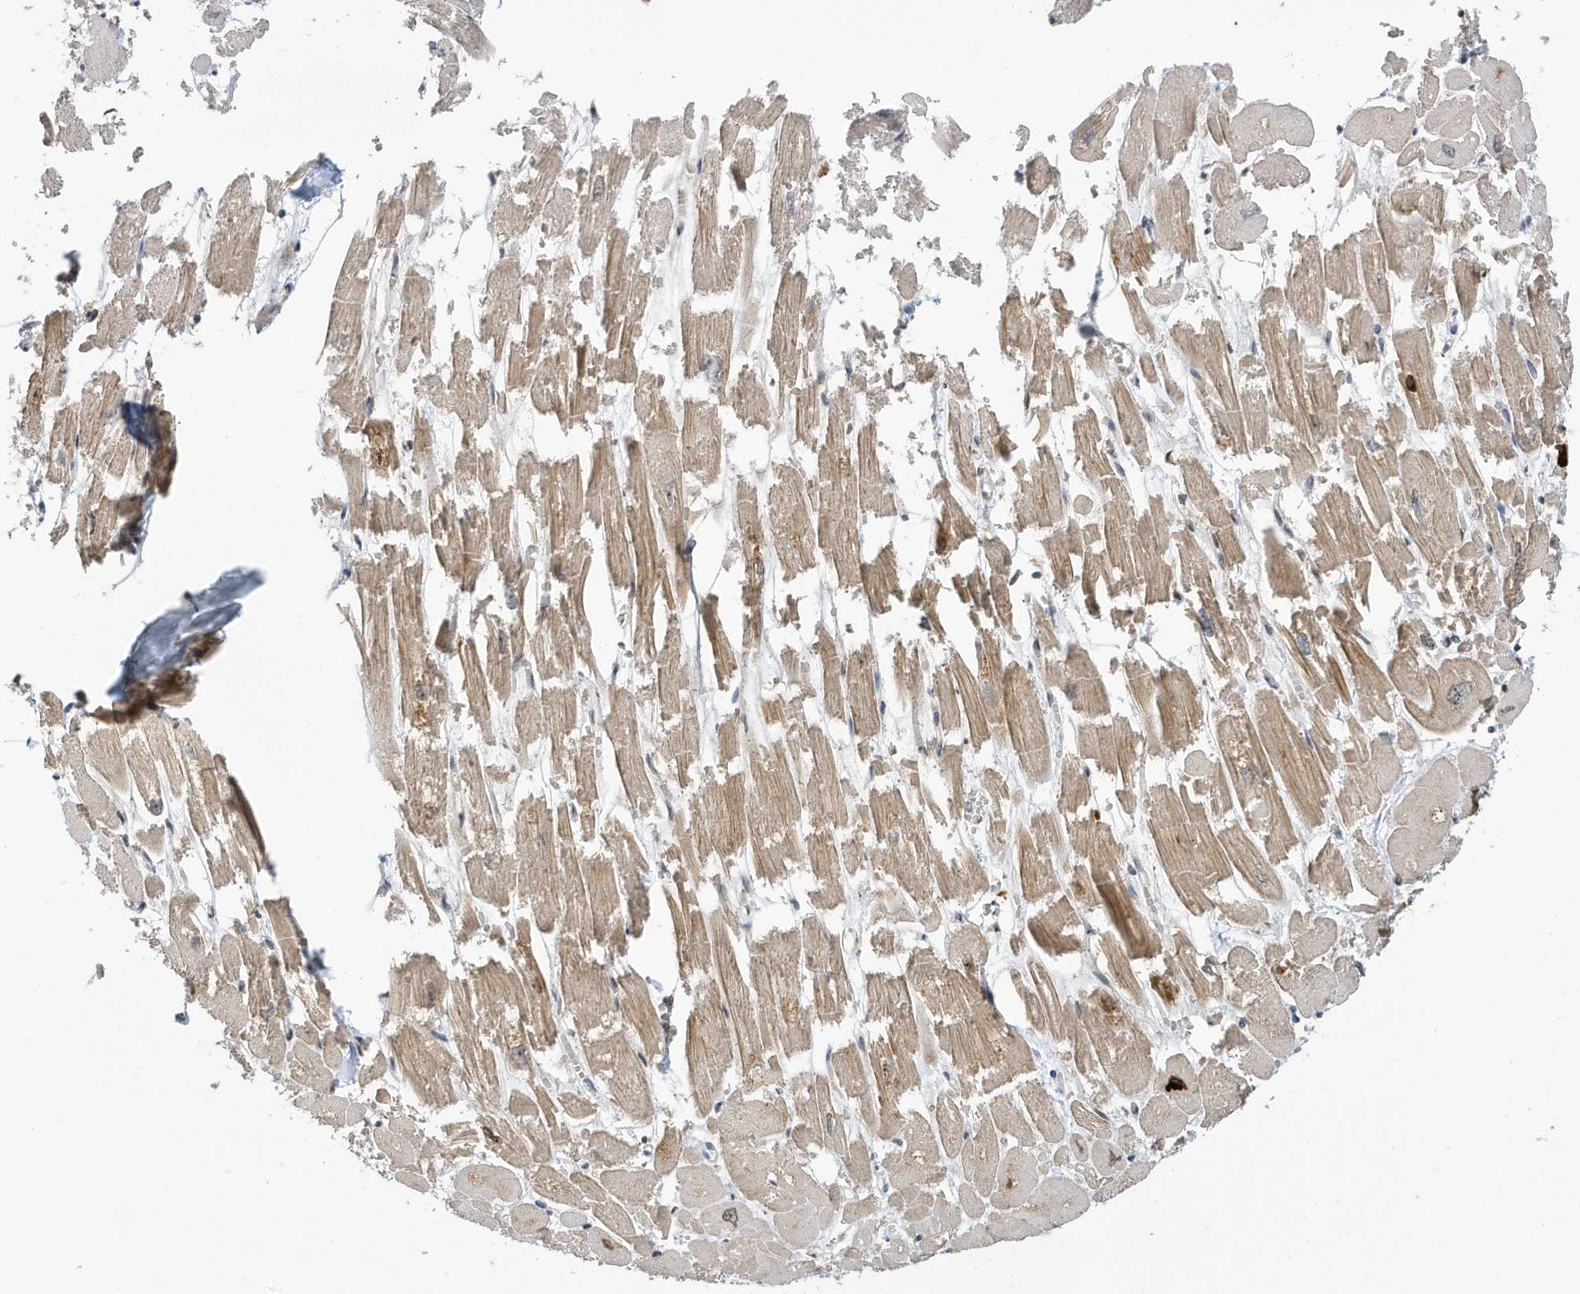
{"staining": {"intensity": "moderate", "quantity": "25%-75%", "location": "cytoplasmic/membranous"}, "tissue": "heart muscle", "cell_type": "Cardiomyocytes", "image_type": "normal", "snomed": [{"axis": "morphology", "description": "Normal tissue, NOS"}, {"axis": "topography", "description": "Heart"}], "caption": "Immunohistochemistry (IHC) staining of benign heart muscle, which shows medium levels of moderate cytoplasmic/membranous expression in approximately 25%-75% of cardiomyocytes indicating moderate cytoplasmic/membranous protein positivity. The staining was performed using DAB (brown) for protein detection and nuclei were counterstained in hematoxylin (blue).", "gene": "NCOA7", "patient": {"sex": "male", "age": 54}}